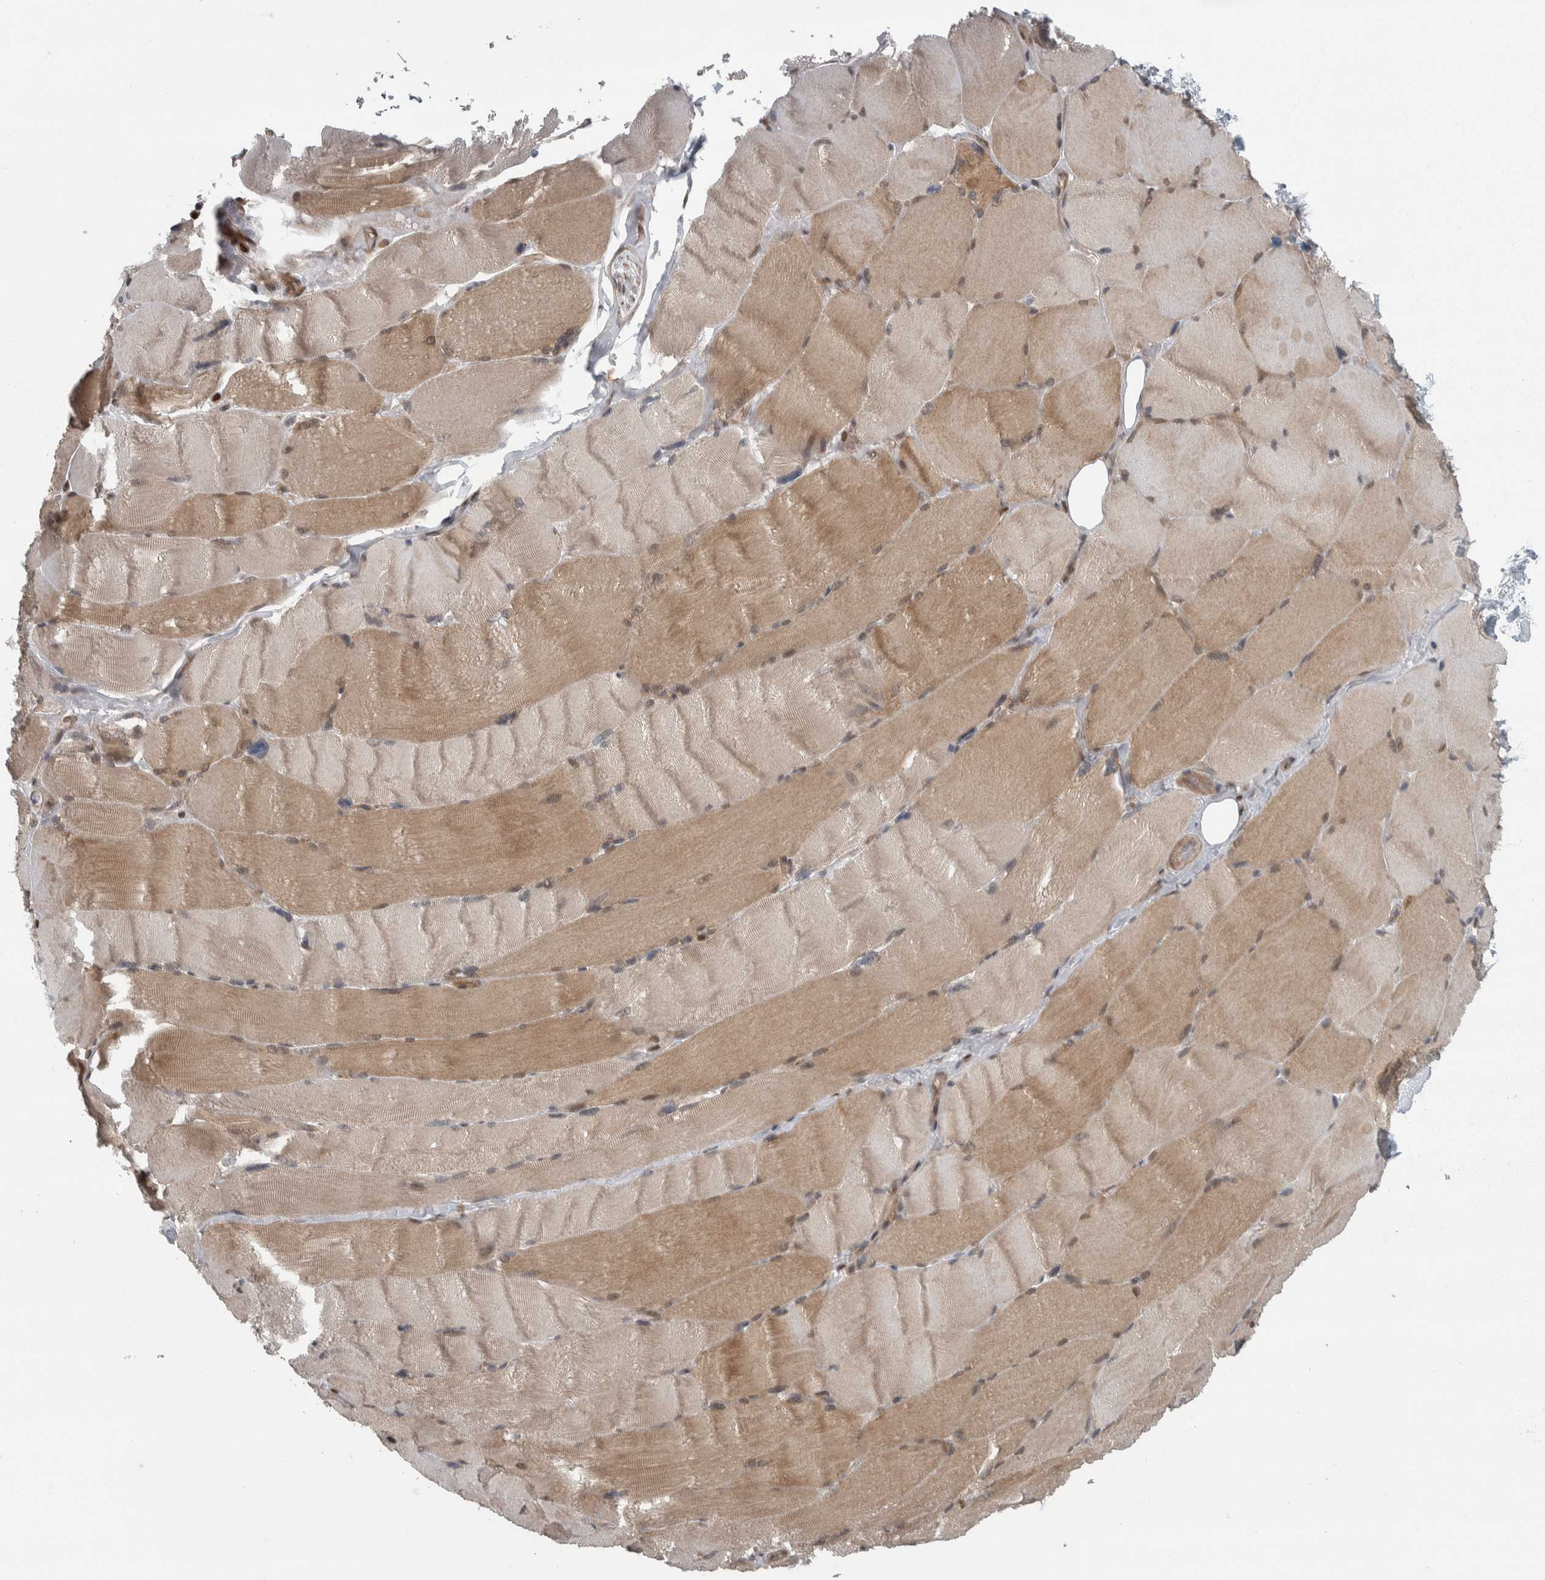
{"staining": {"intensity": "moderate", "quantity": "25%-75%", "location": "cytoplasmic/membranous"}, "tissue": "skeletal muscle", "cell_type": "Myocytes", "image_type": "normal", "snomed": [{"axis": "morphology", "description": "Normal tissue, NOS"}, {"axis": "topography", "description": "Skin"}, {"axis": "topography", "description": "Skeletal muscle"}], "caption": "Immunohistochemical staining of unremarkable skeletal muscle demonstrates moderate cytoplasmic/membranous protein expression in approximately 25%-75% of myocytes. The staining was performed using DAB (3,3'-diaminobenzidine) to visualize the protein expression in brown, while the nuclei were stained in blue with hematoxylin (Magnification: 20x).", "gene": "CWC27", "patient": {"sex": "male", "age": 83}}